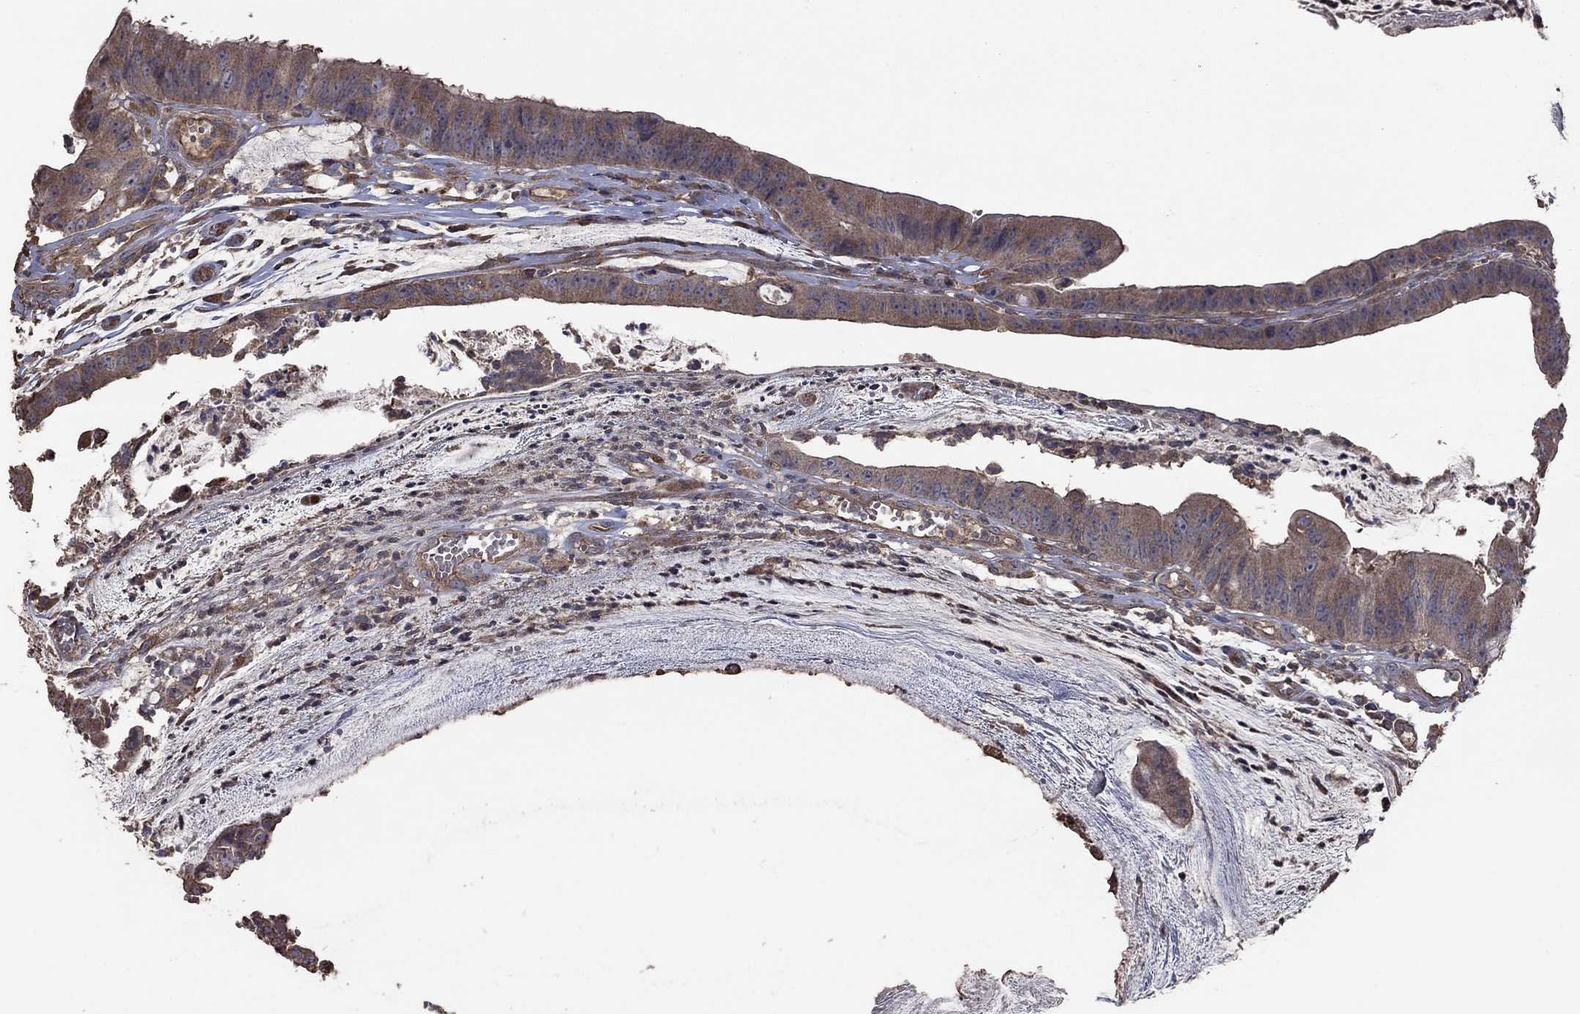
{"staining": {"intensity": "weak", "quantity": ">75%", "location": "cytoplasmic/membranous"}, "tissue": "colorectal cancer", "cell_type": "Tumor cells", "image_type": "cancer", "snomed": [{"axis": "morphology", "description": "Adenocarcinoma, NOS"}, {"axis": "topography", "description": "Colon"}], "caption": "Brown immunohistochemical staining in adenocarcinoma (colorectal) demonstrates weak cytoplasmic/membranous positivity in approximately >75% of tumor cells. (DAB IHC with brightfield microscopy, high magnification).", "gene": "FLT4", "patient": {"sex": "female", "age": 69}}